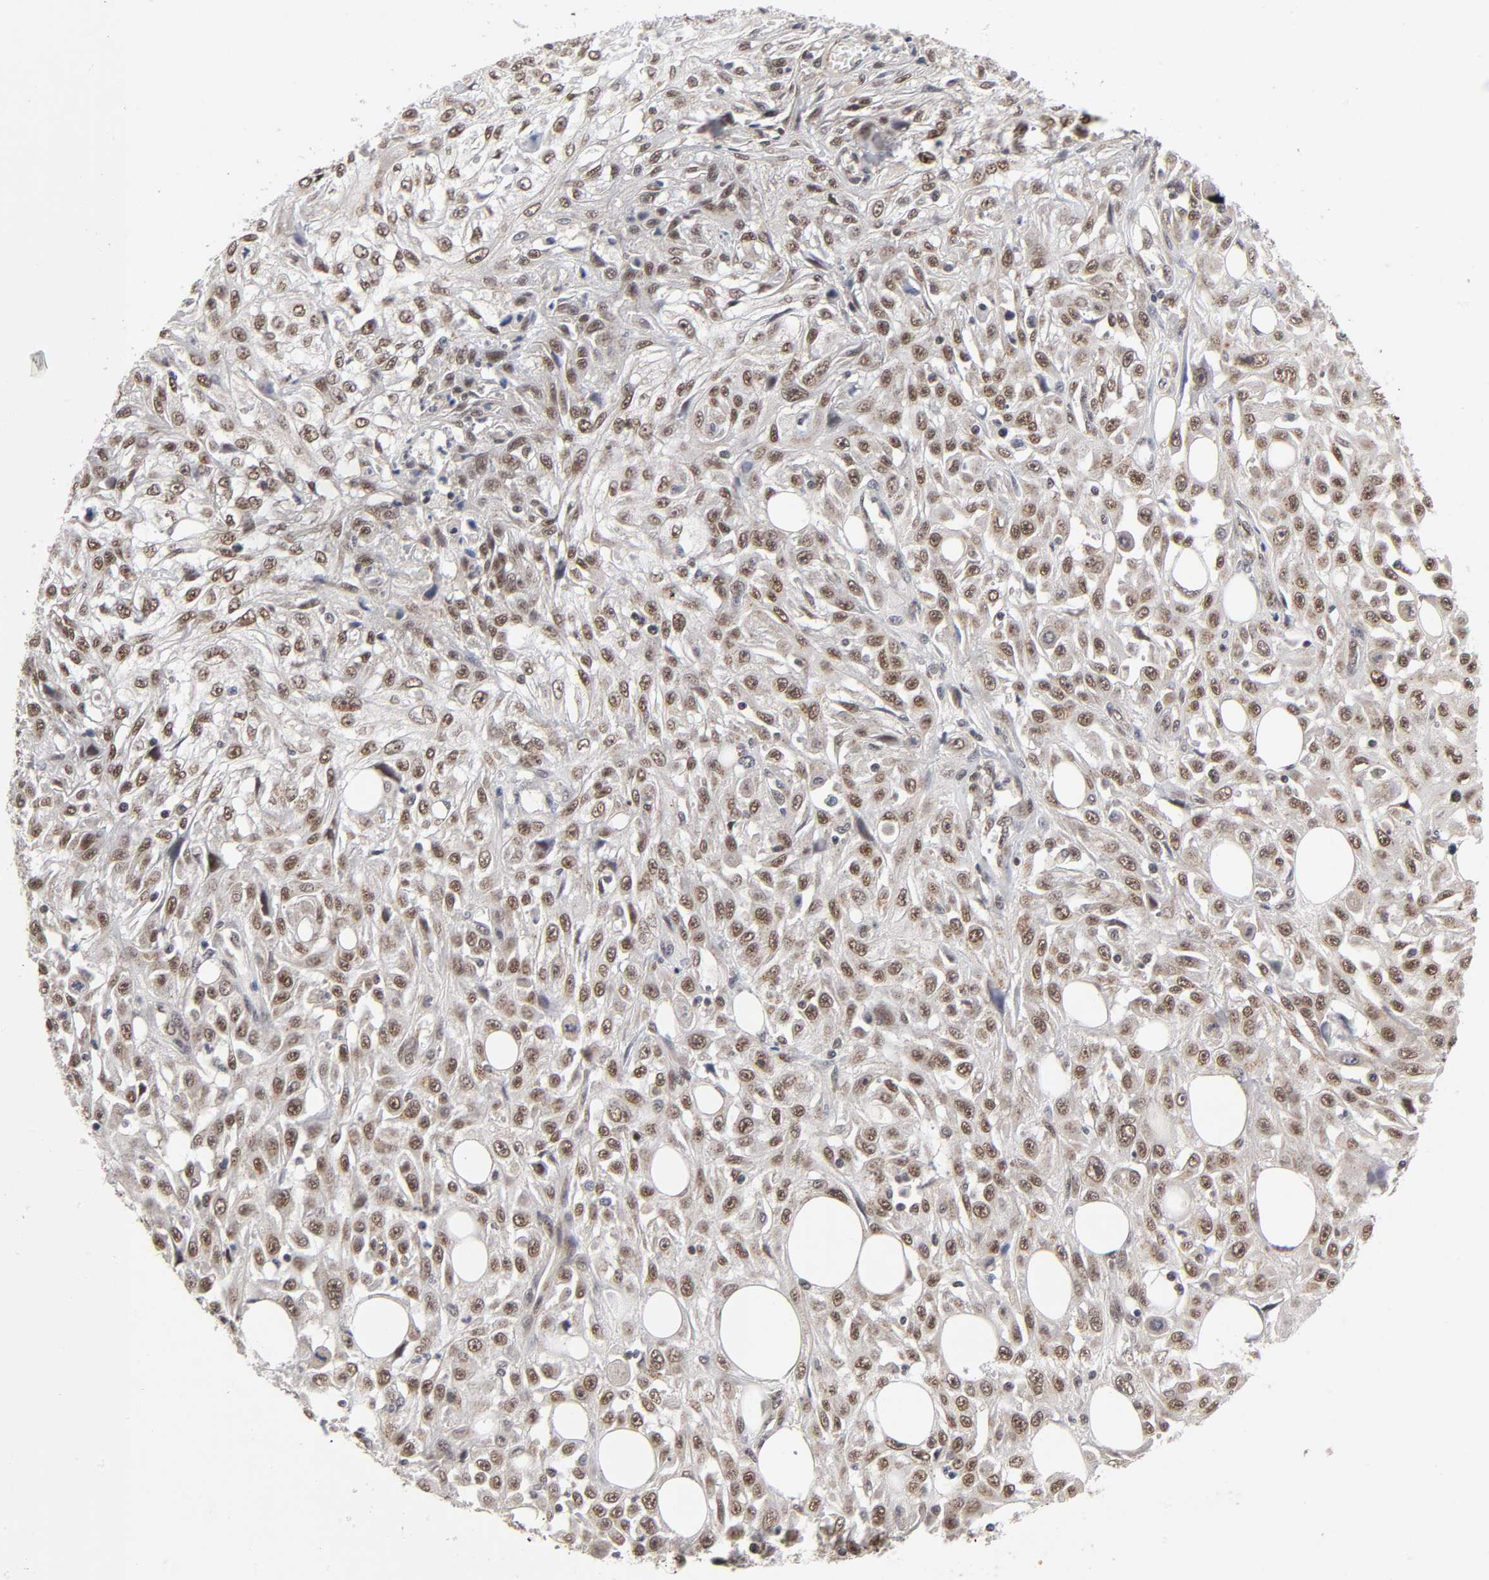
{"staining": {"intensity": "moderate", "quantity": ">75%", "location": "nuclear"}, "tissue": "skin cancer", "cell_type": "Tumor cells", "image_type": "cancer", "snomed": [{"axis": "morphology", "description": "Squamous cell carcinoma, NOS"}, {"axis": "topography", "description": "Skin"}], "caption": "Human skin squamous cell carcinoma stained with a protein marker reveals moderate staining in tumor cells.", "gene": "EP300", "patient": {"sex": "male", "age": 75}}